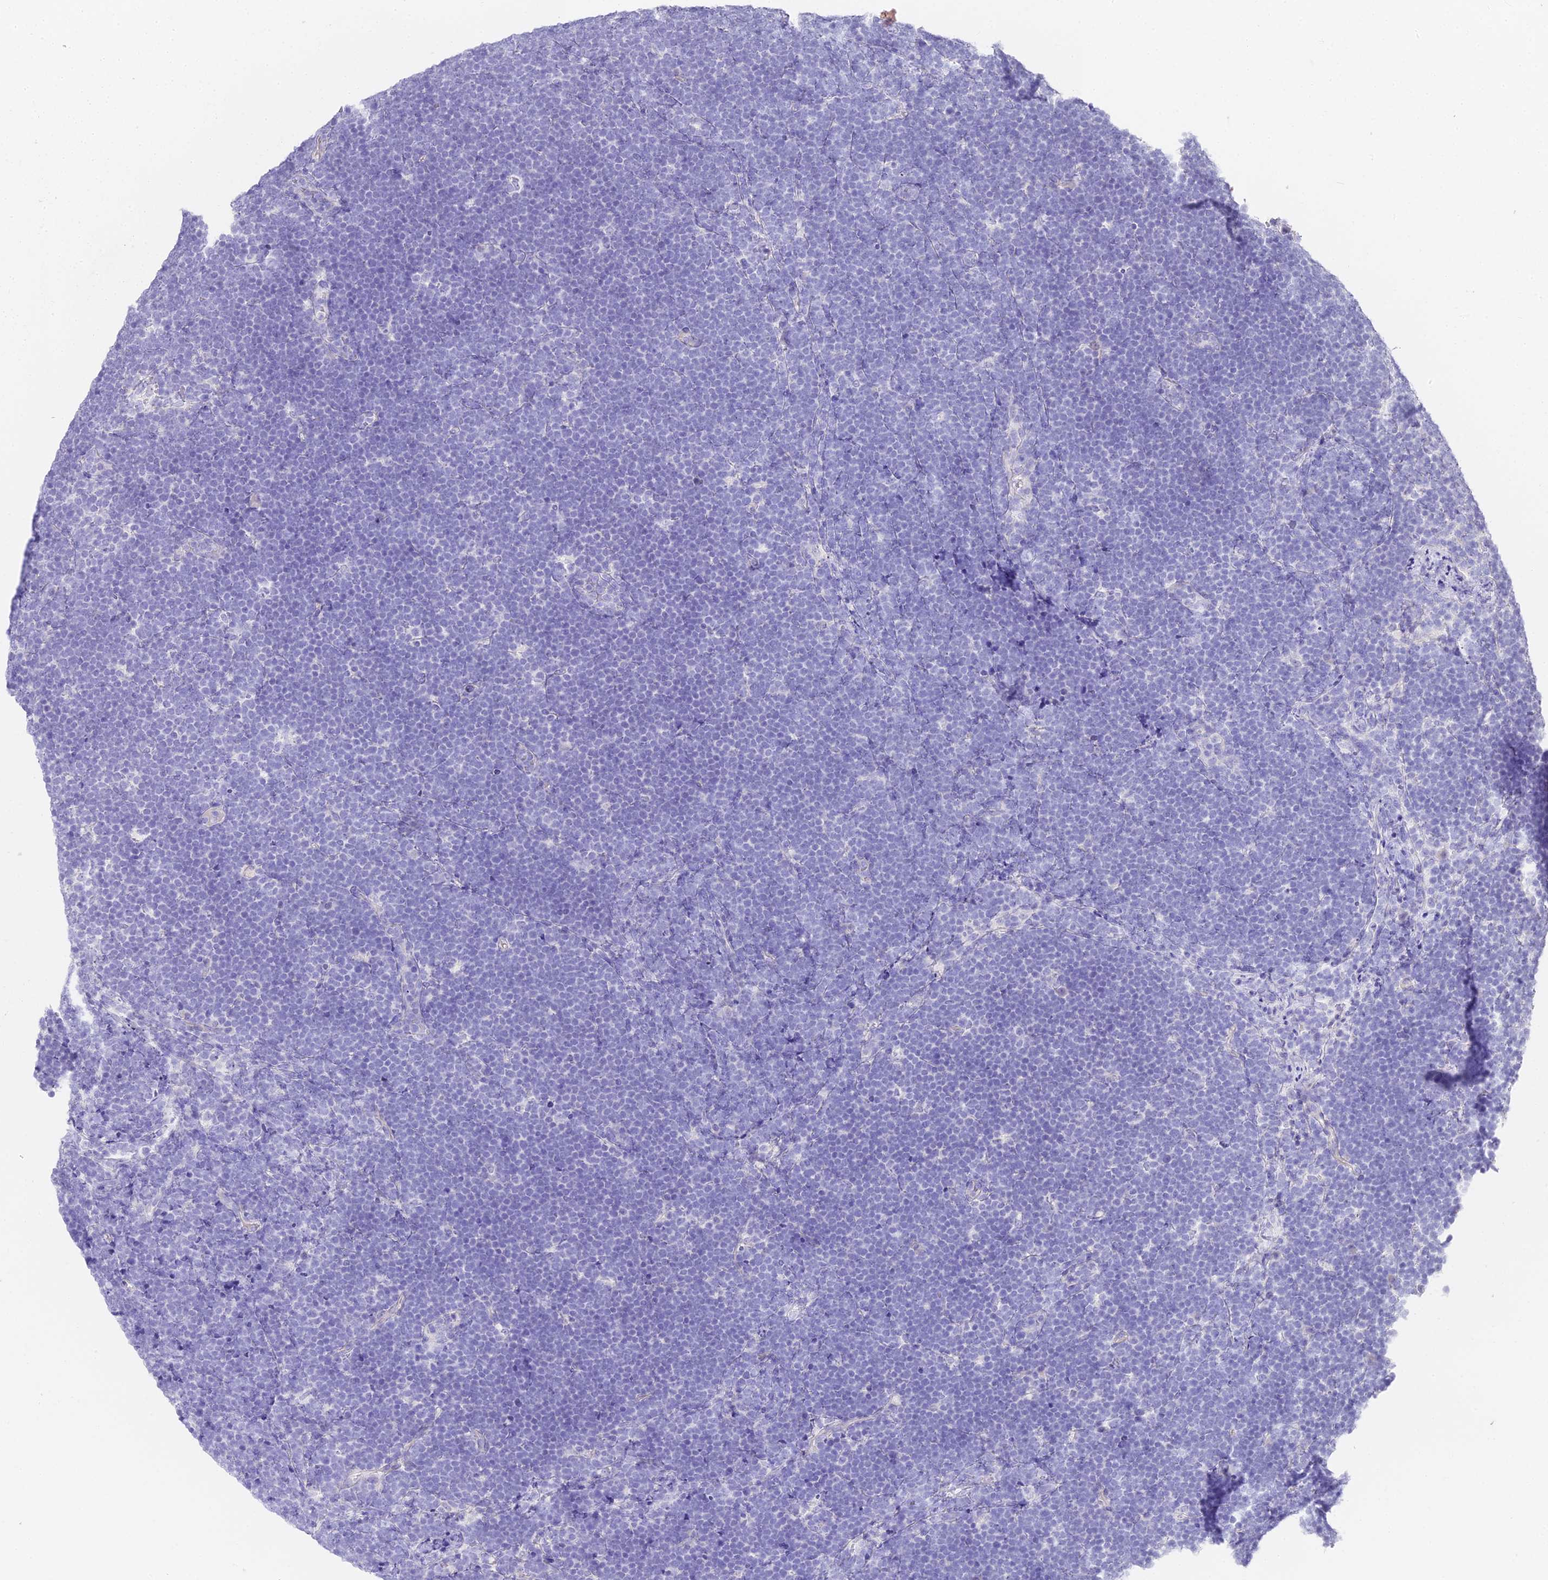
{"staining": {"intensity": "negative", "quantity": "none", "location": "none"}, "tissue": "lymphoma", "cell_type": "Tumor cells", "image_type": "cancer", "snomed": [{"axis": "morphology", "description": "Malignant lymphoma, non-Hodgkin's type, High grade"}, {"axis": "topography", "description": "Lymph node"}], "caption": "A photomicrograph of human lymphoma is negative for staining in tumor cells.", "gene": "ABHD14A-ACY1", "patient": {"sex": "male", "age": 13}}